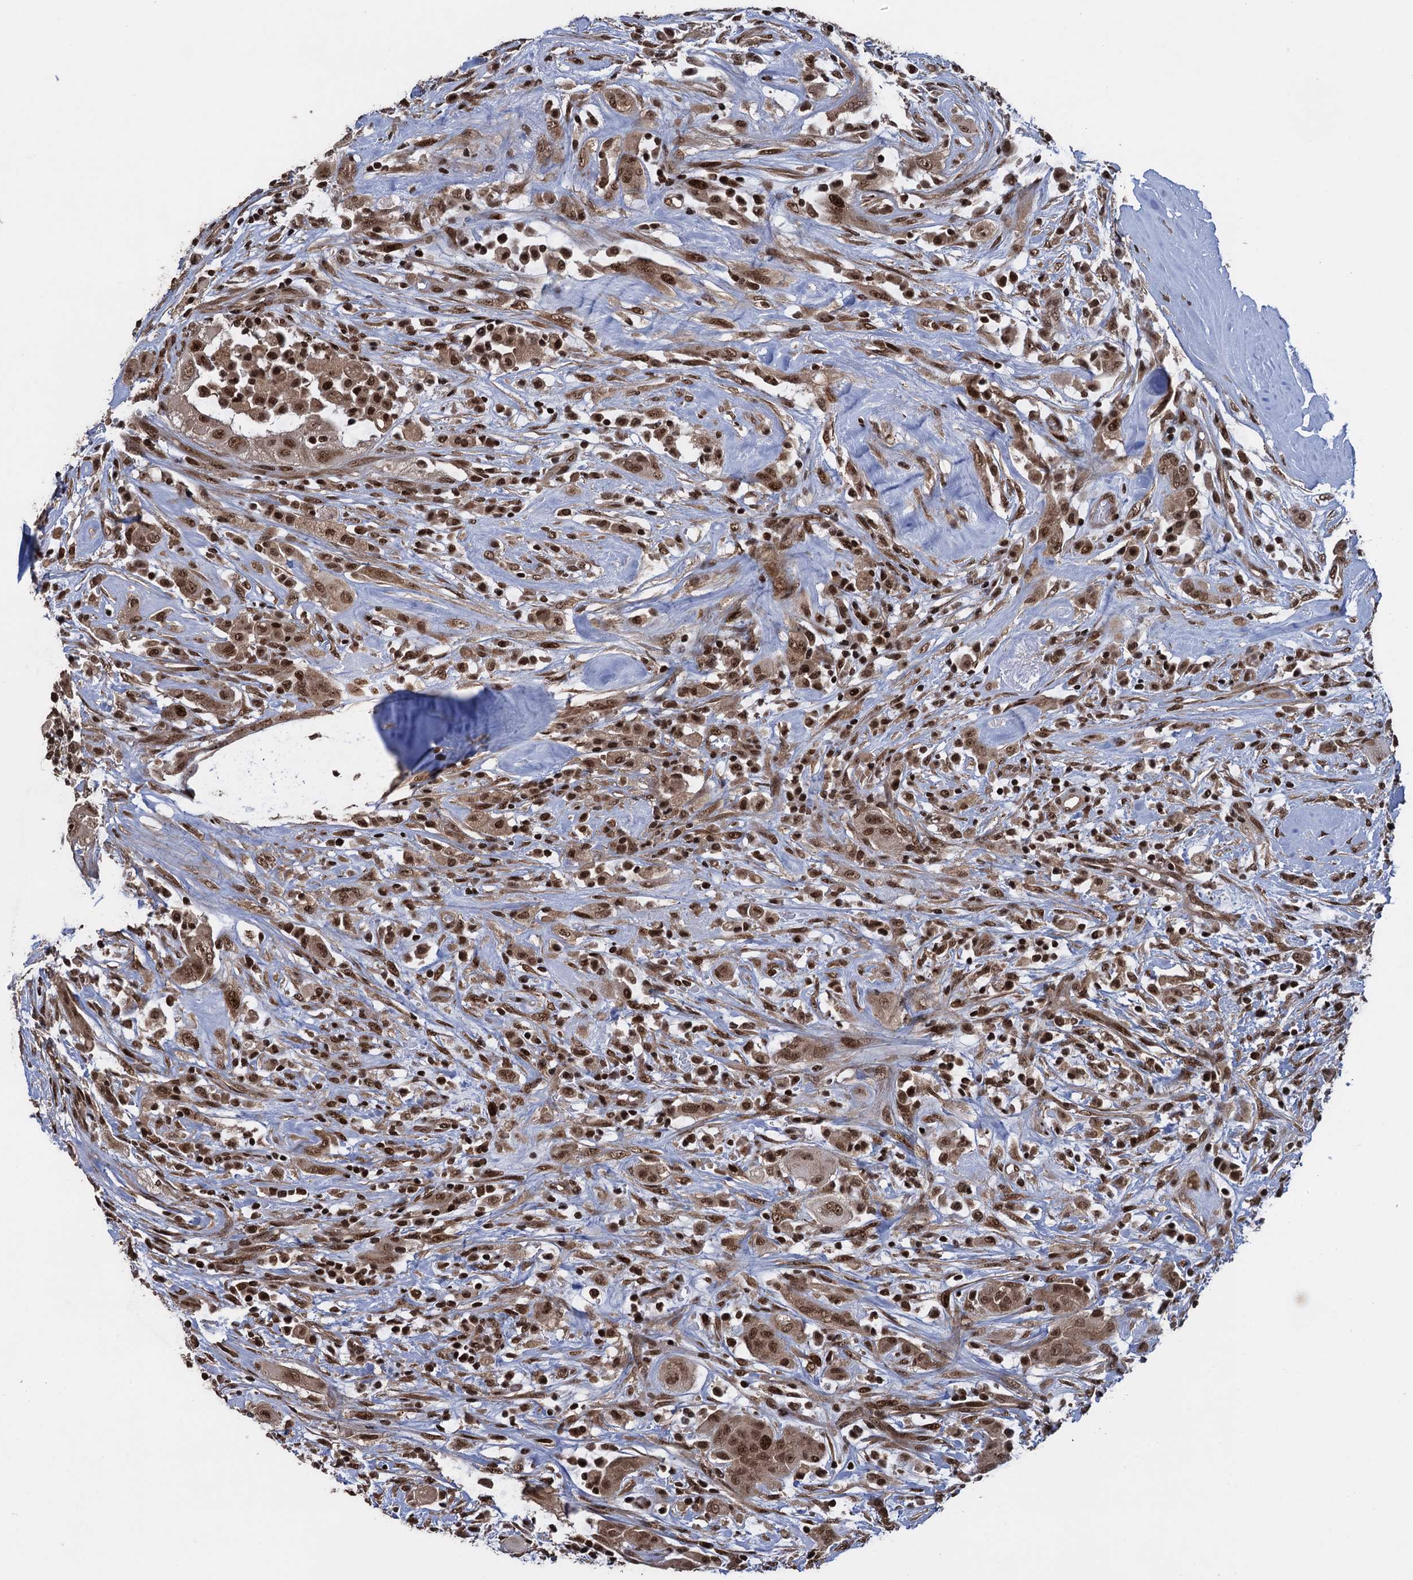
{"staining": {"intensity": "moderate", "quantity": ">75%", "location": "cytoplasmic/membranous,nuclear"}, "tissue": "thyroid cancer", "cell_type": "Tumor cells", "image_type": "cancer", "snomed": [{"axis": "morphology", "description": "Papillary adenocarcinoma, NOS"}, {"axis": "topography", "description": "Thyroid gland"}], "caption": "Approximately >75% of tumor cells in human thyroid cancer (papillary adenocarcinoma) demonstrate moderate cytoplasmic/membranous and nuclear protein expression as visualized by brown immunohistochemical staining.", "gene": "ZNF169", "patient": {"sex": "female", "age": 59}}